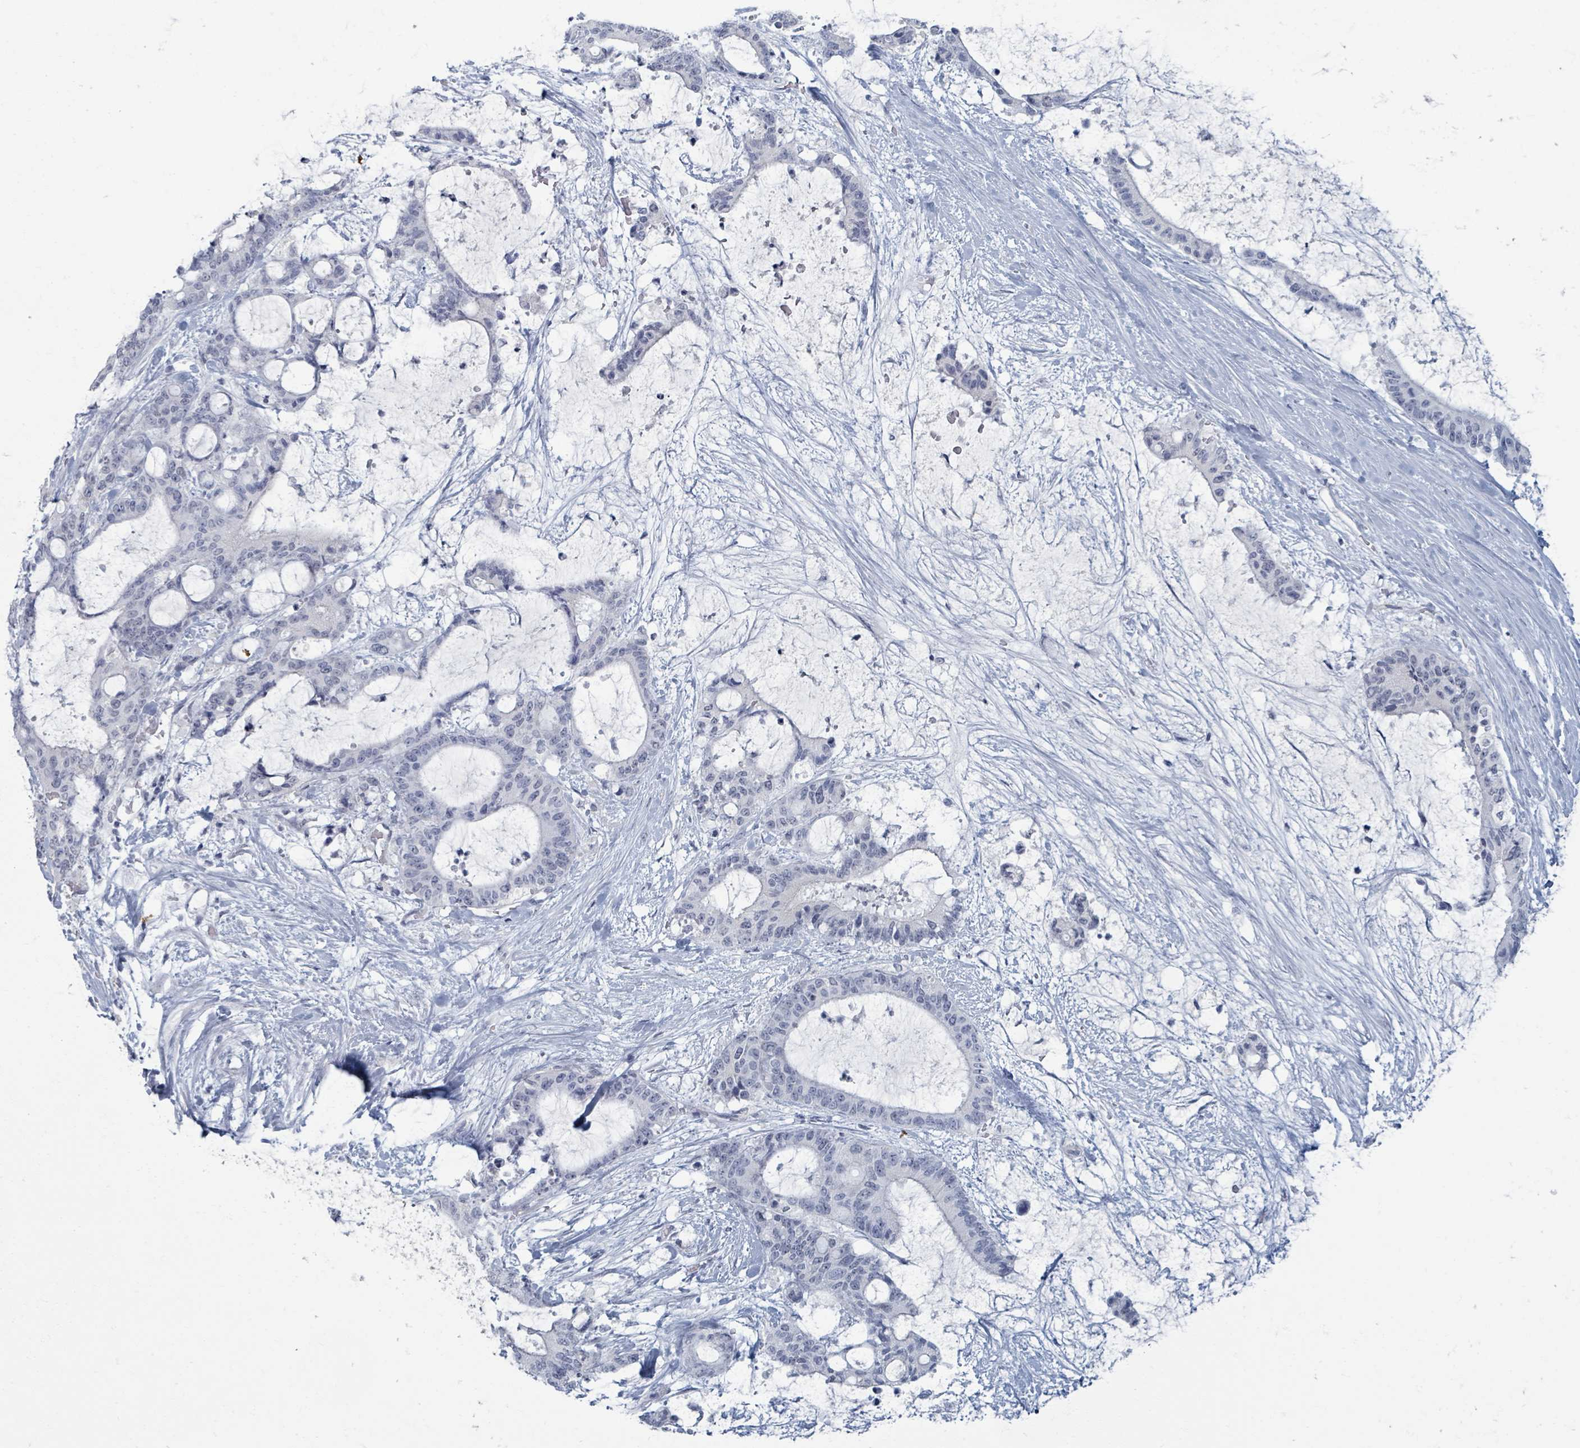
{"staining": {"intensity": "negative", "quantity": "none", "location": "none"}, "tissue": "liver cancer", "cell_type": "Tumor cells", "image_type": "cancer", "snomed": [{"axis": "morphology", "description": "Normal tissue, NOS"}, {"axis": "morphology", "description": "Cholangiocarcinoma"}, {"axis": "topography", "description": "Liver"}, {"axis": "topography", "description": "Peripheral nerve tissue"}], "caption": "A micrograph of human liver cholangiocarcinoma is negative for staining in tumor cells. (Immunohistochemistry, brightfield microscopy, high magnification).", "gene": "WNT11", "patient": {"sex": "female", "age": 73}}